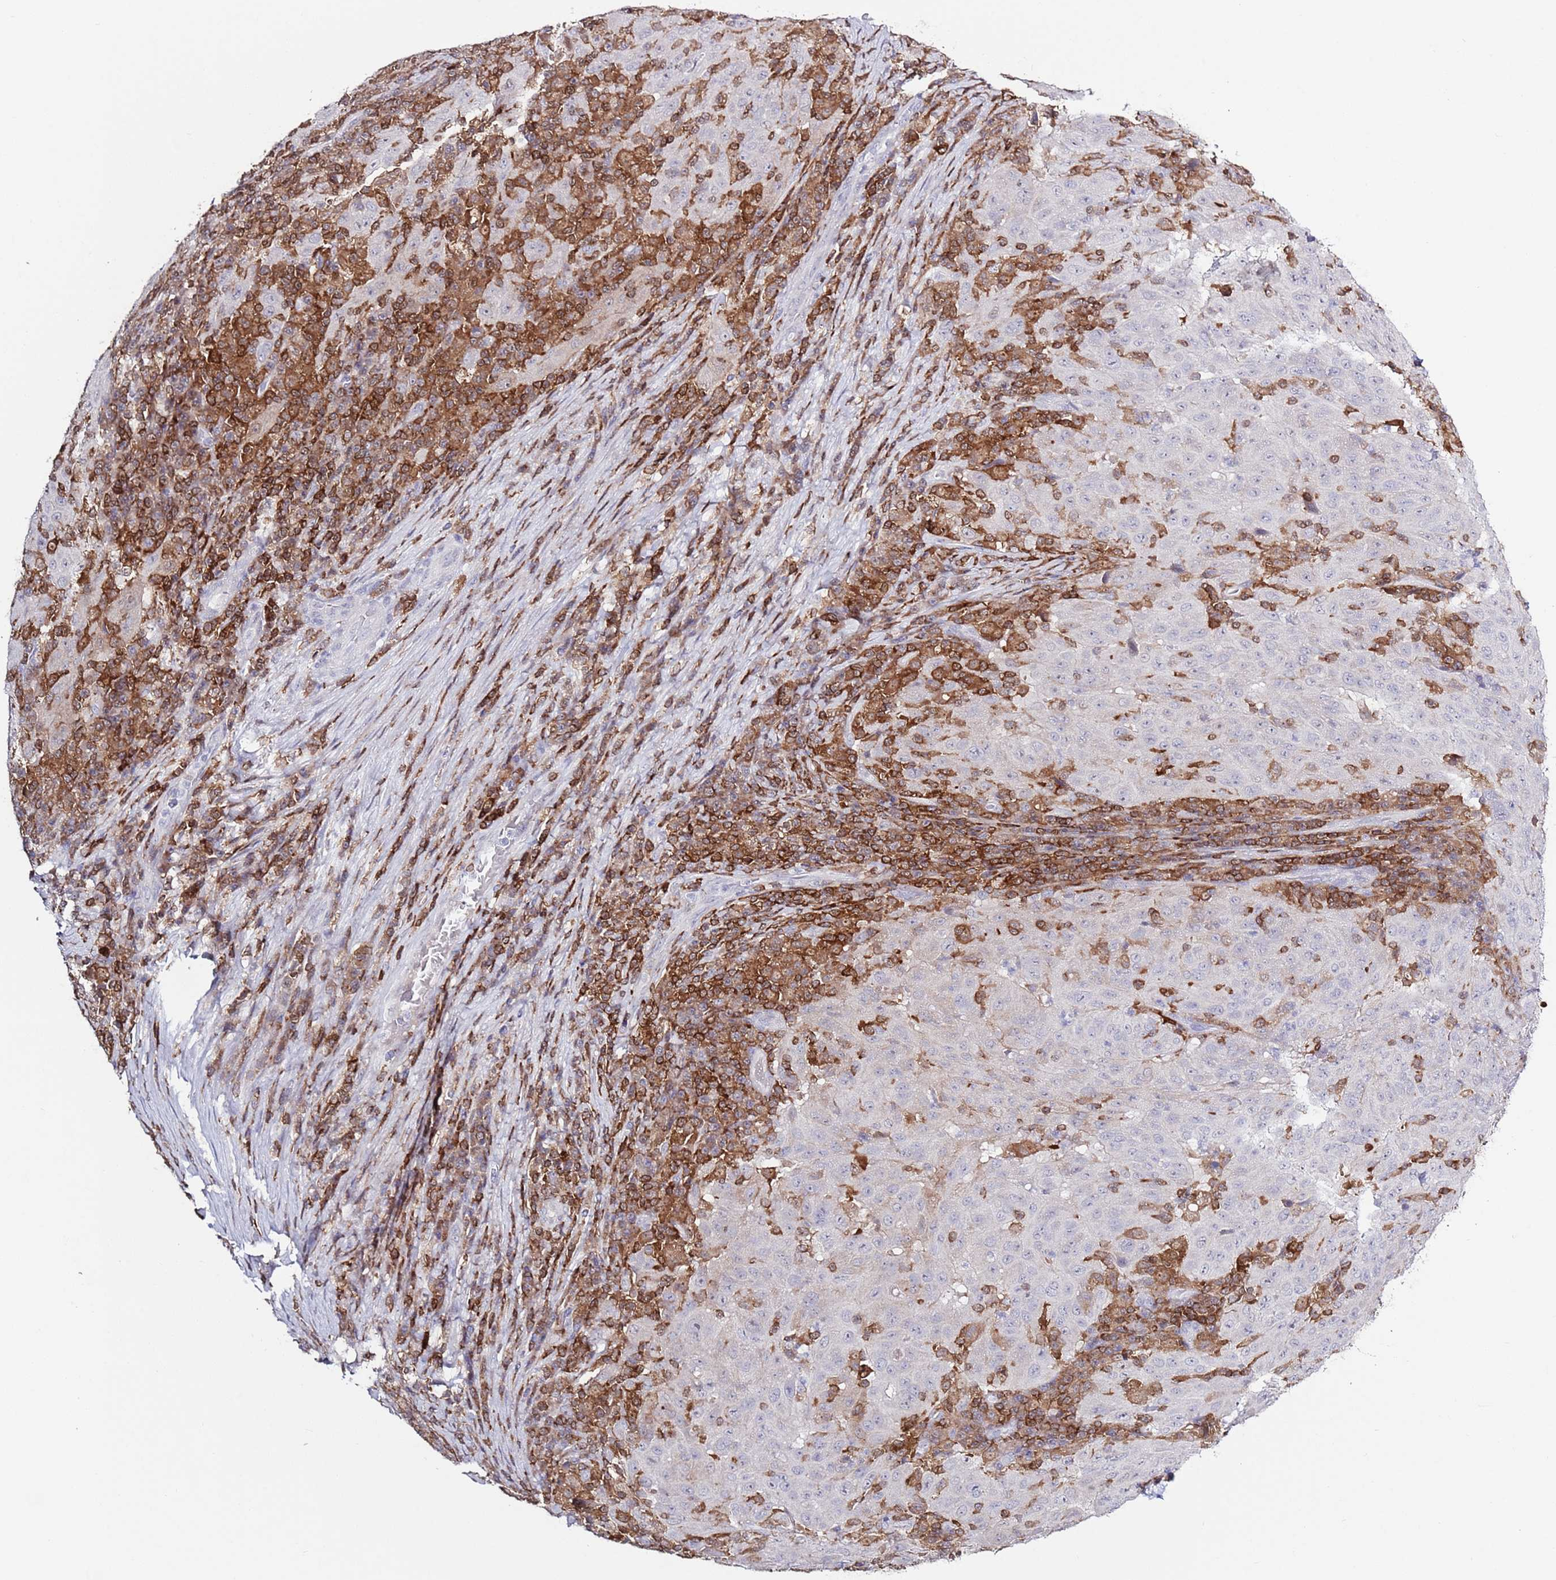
{"staining": {"intensity": "negative", "quantity": "none", "location": "none"}, "tissue": "pancreatic cancer", "cell_type": "Tumor cells", "image_type": "cancer", "snomed": [{"axis": "morphology", "description": "Adenocarcinoma, NOS"}, {"axis": "topography", "description": "Pancreas"}], "caption": "Immunohistochemistry of pancreatic cancer displays no expression in tumor cells.", "gene": "LPXN", "patient": {"sex": "male", "age": 63}}